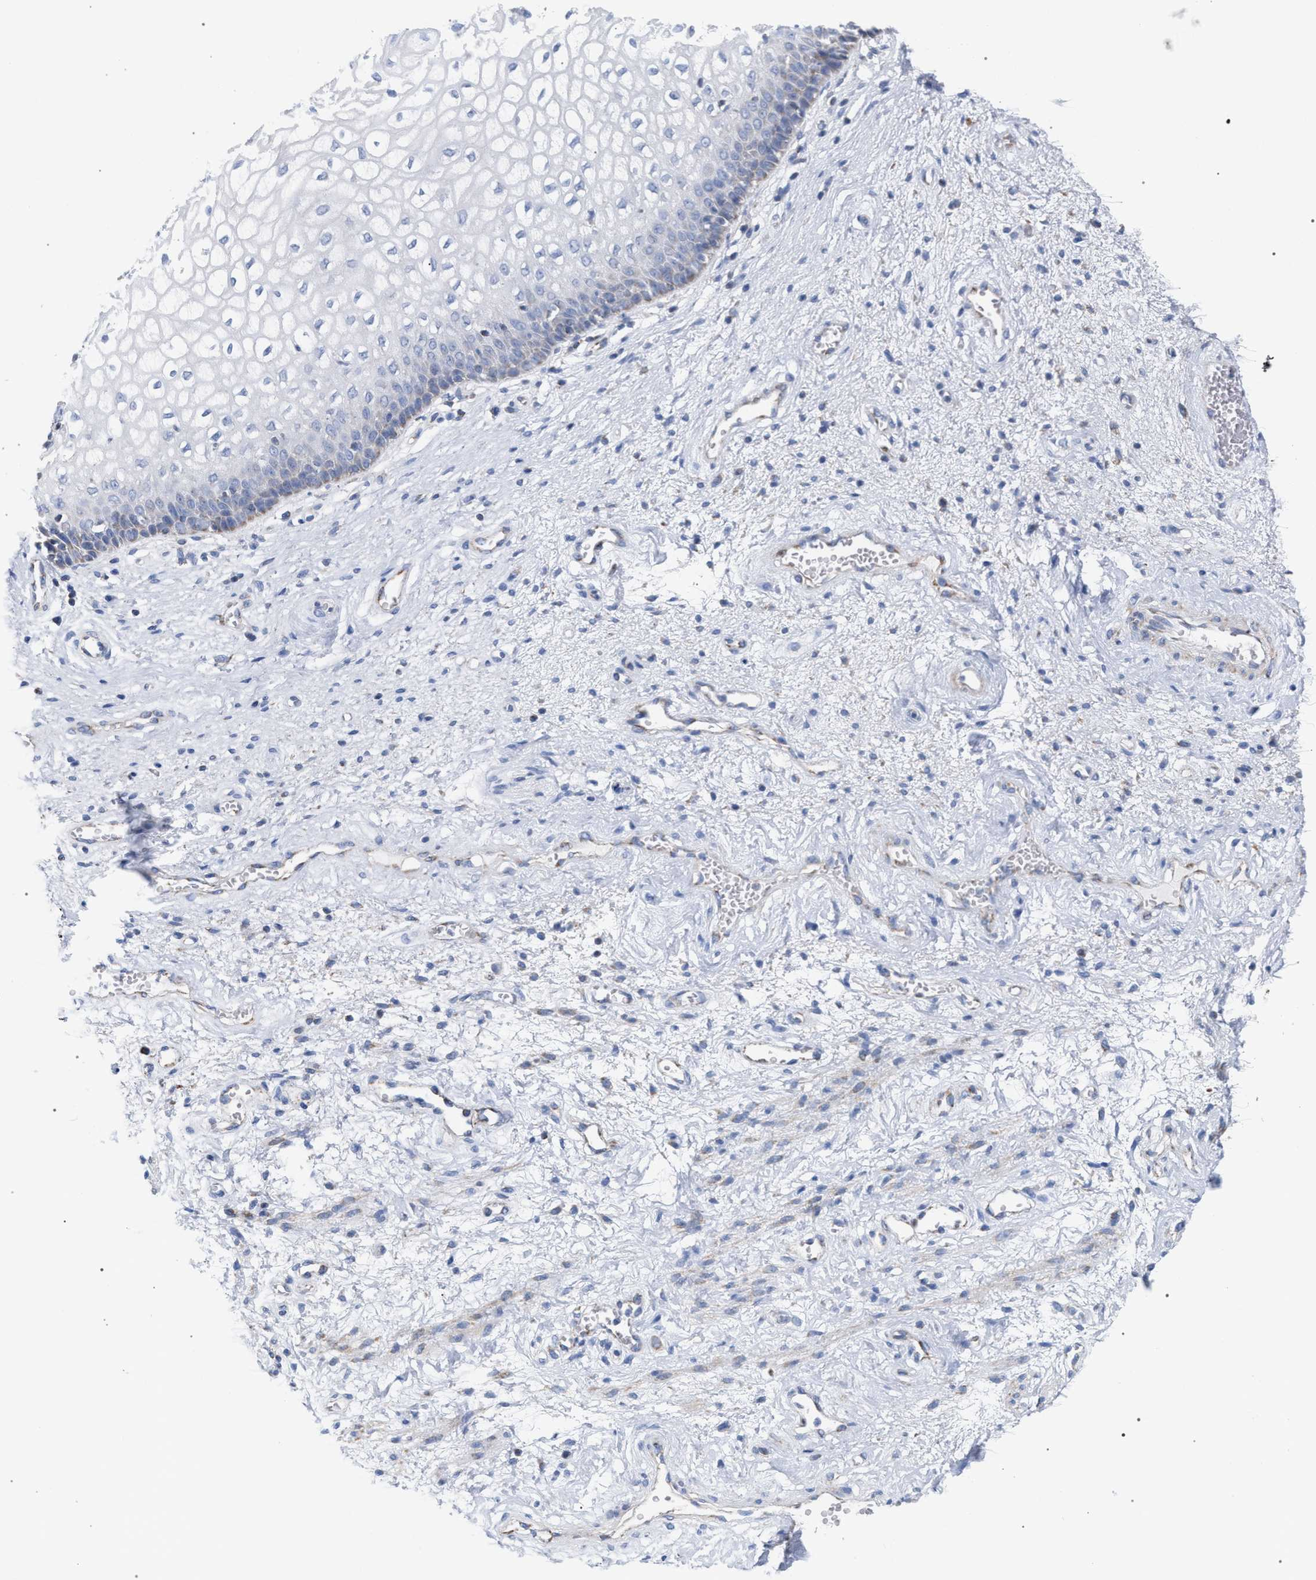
{"staining": {"intensity": "weak", "quantity": "<25%", "location": "cytoplasmic/membranous"}, "tissue": "vagina", "cell_type": "Squamous epithelial cells", "image_type": "normal", "snomed": [{"axis": "morphology", "description": "Normal tissue, NOS"}, {"axis": "topography", "description": "Vagina"}], "caption": "This is a histopathology image of immunohistochemistry (IHC) staining of benign vagina, which shows no staining in squamous epithelial cells.", "gene": "ECI2", "patient": {"sex": "female", "age": 34}}